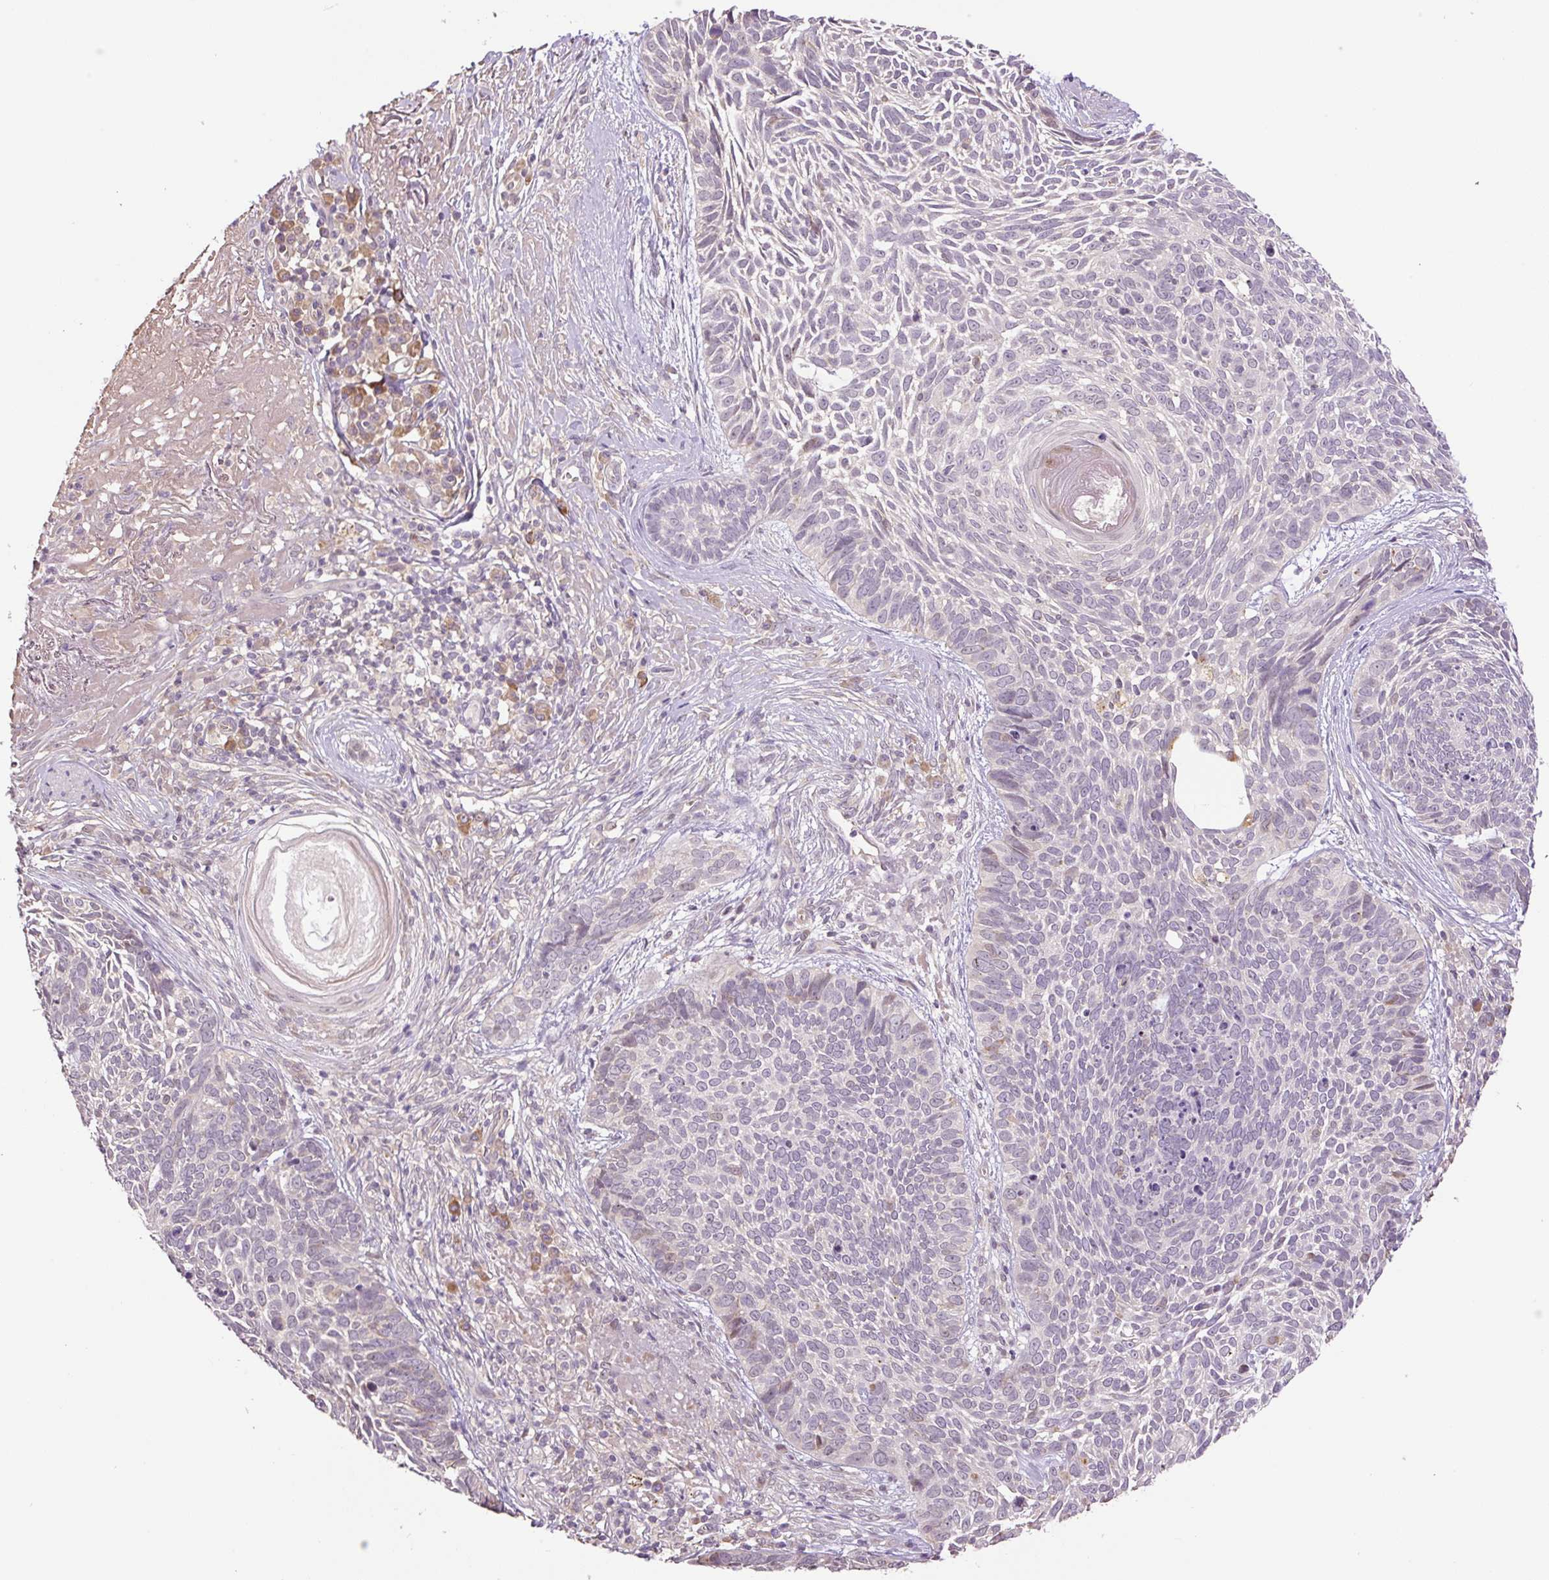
{"staining": {"intensity": "negative", "quantity": "none", "location": "none"}, "tissue": "skin cancer", "cell_type": "Tumor cells", "image_type": "cancer", "snomed": [{"axis": "morphology", "description": "Basal cell carcinoma"}, {"axis": "topography", "description": "Skin"}, {"axis": "topography", "description": "Skin of face"}], "caption": "An image of basal cell carcinoma (skin) stained for a protein exhibits no brown staining in tumor cells. The staining was performed using DAB (3,3'-diaminobenzidine) to visualize the protein expression in brown, while the nuclei were stained in blue with hematoxylin (Magnification: 20x).", "gene": "HABP4", "patient": {"sex": "female", "age": 95}}